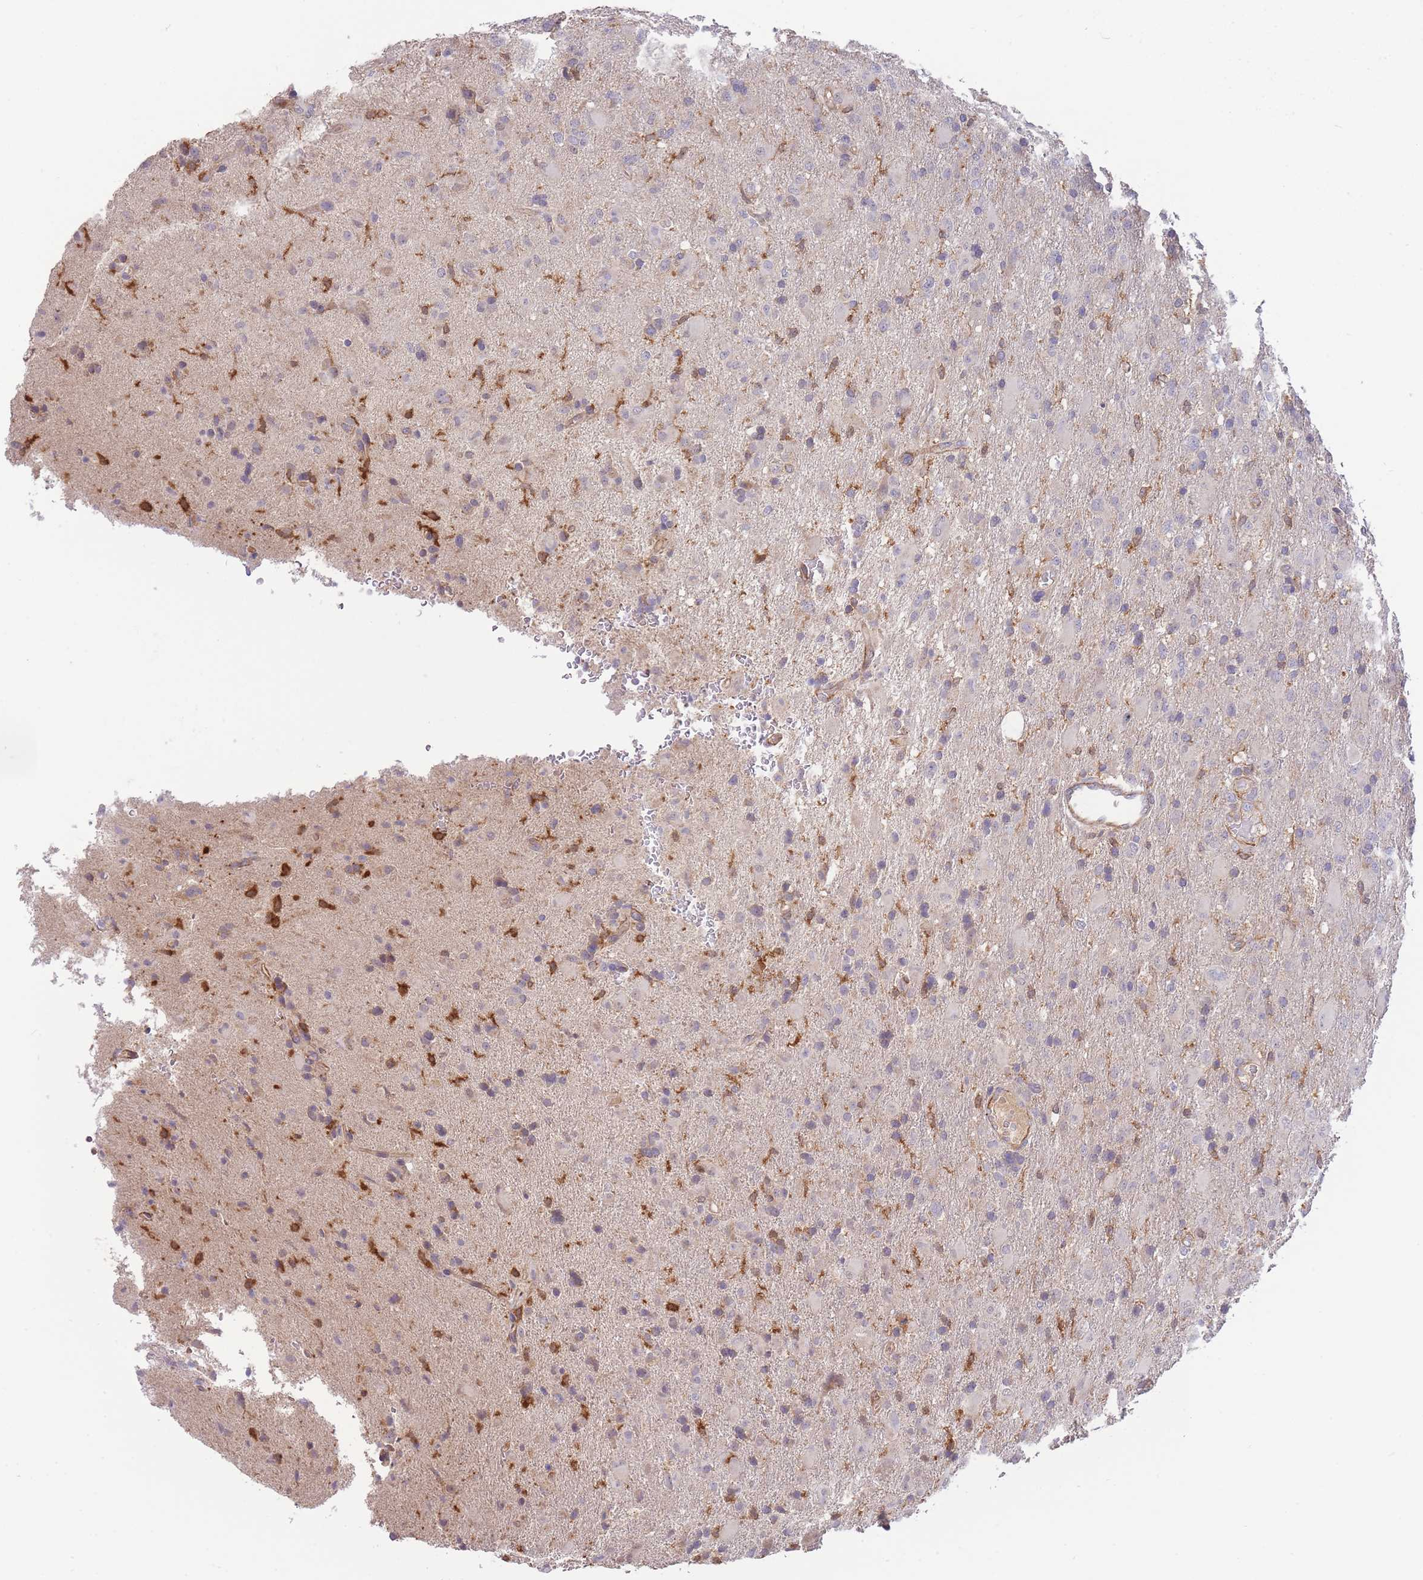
{"staining": {"intensity": "weak", "quantity": "<25%", "location": "cytoplasmic/membranous"}, "tissue": "glioma", "cell_type": "Tumor cells", "image_type": "cancer", "snomed": [{"axis": "morphology", "description": "Glioma, malignant, Low grade"}, {"axis": "topography", "description": "Brain"}], "caption": "A high-resolution histopathology image shows IHC staining of malignant glioma (low-grade), which reveals no significant staining in tumor cells. The staining is performed using DAB brown chromogen with nuclei counter-stained in using hematoxylin.", "gene": "NDUFAF5", "patient": {"sex": "male", "age": 65}}